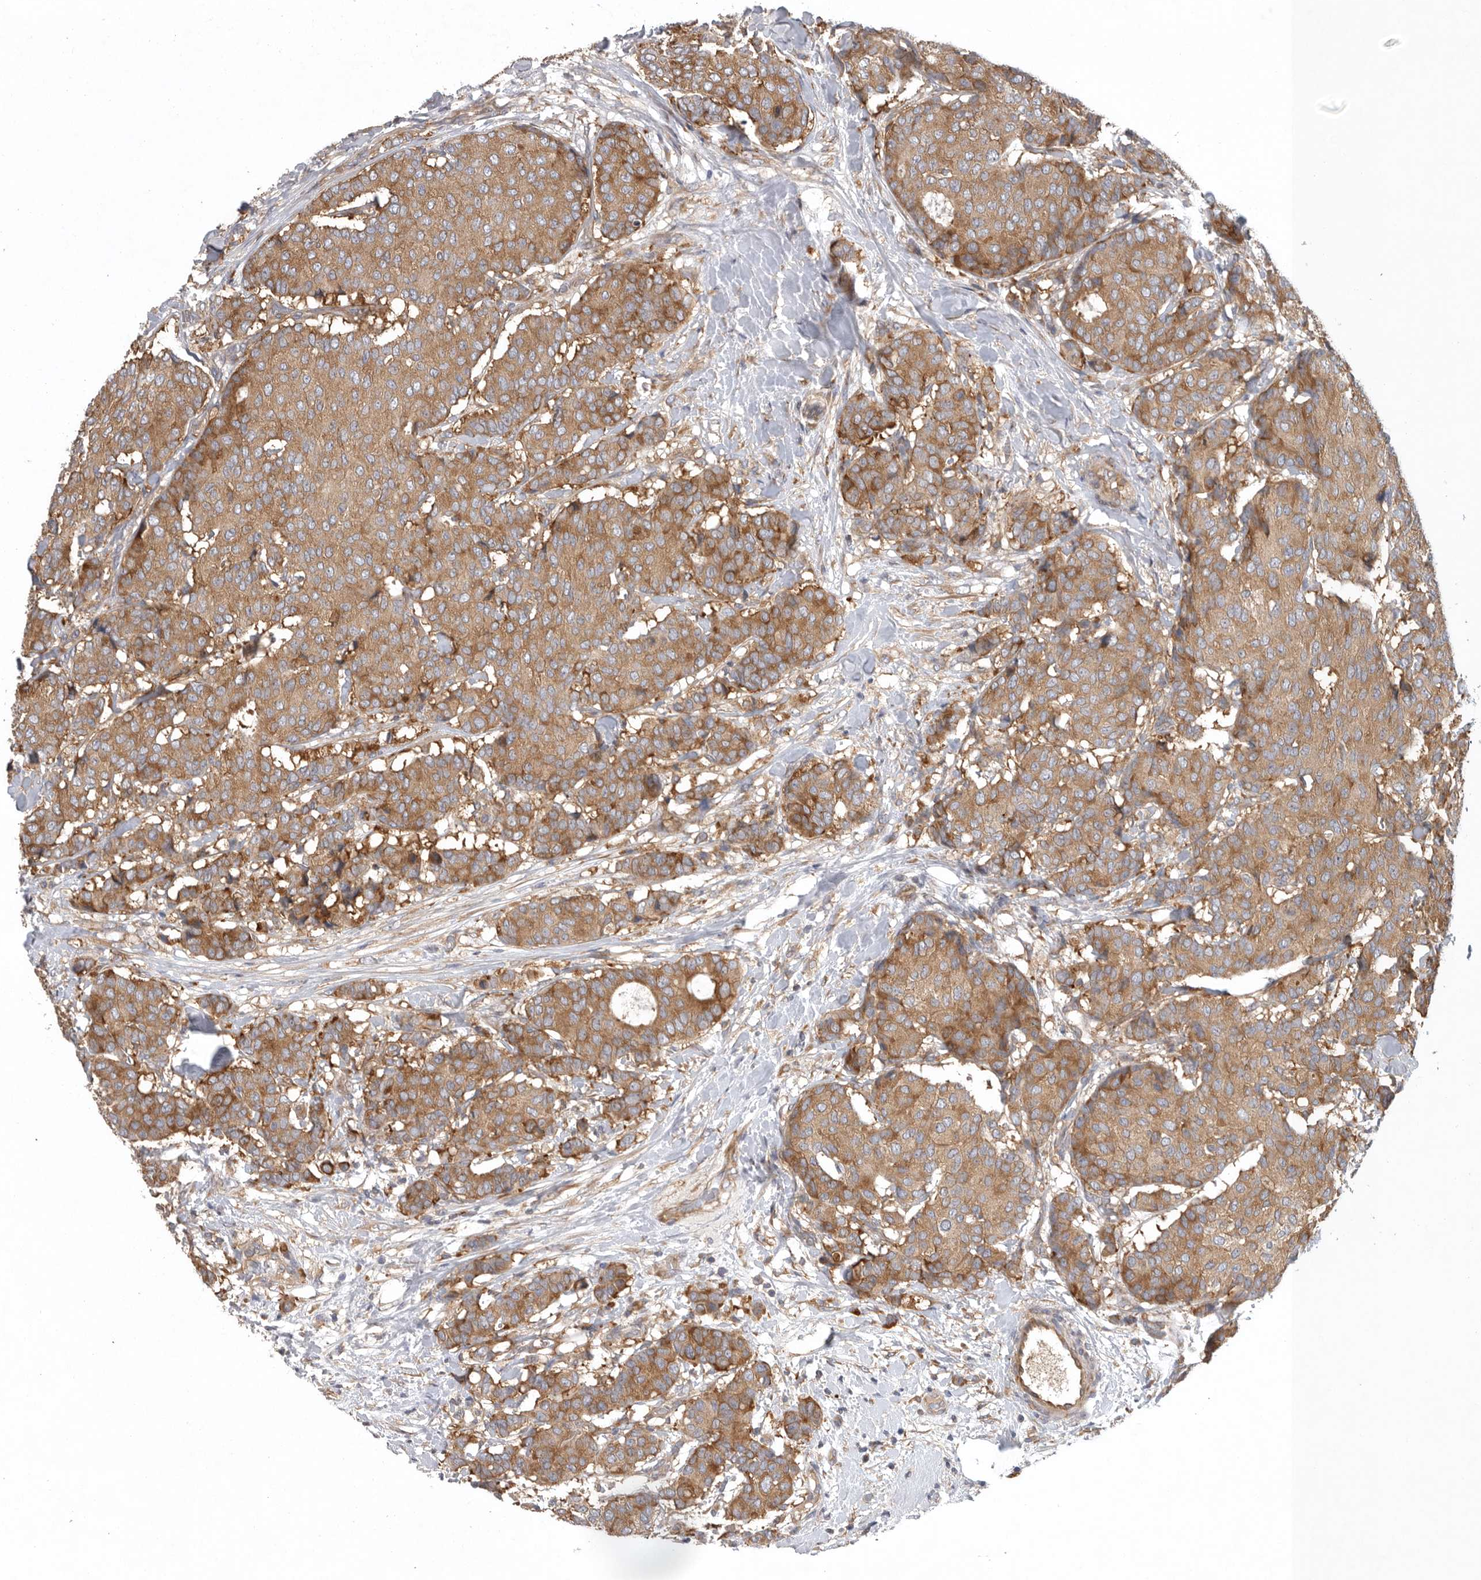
{"staining": {"intensity": "moderate", "quantity": ">75%", "location": "cytoplasmic/membranous"}, "tissue": "breast cancer", "cell_type": "Tumor cells", "image_type": "cancer", "snomed": [{"axis": "morphology", "description": "Duct carcinoma"}, {"axis": "topography", "description": "Breast"}], "caption": "Breast cancer stained with a brown dye exhibits moderate cytoplasmic/membranous positive staining in about >75% of tumor cells.", "gene": "C1orf109", "patient": {"sex": "female", "age": 75}}